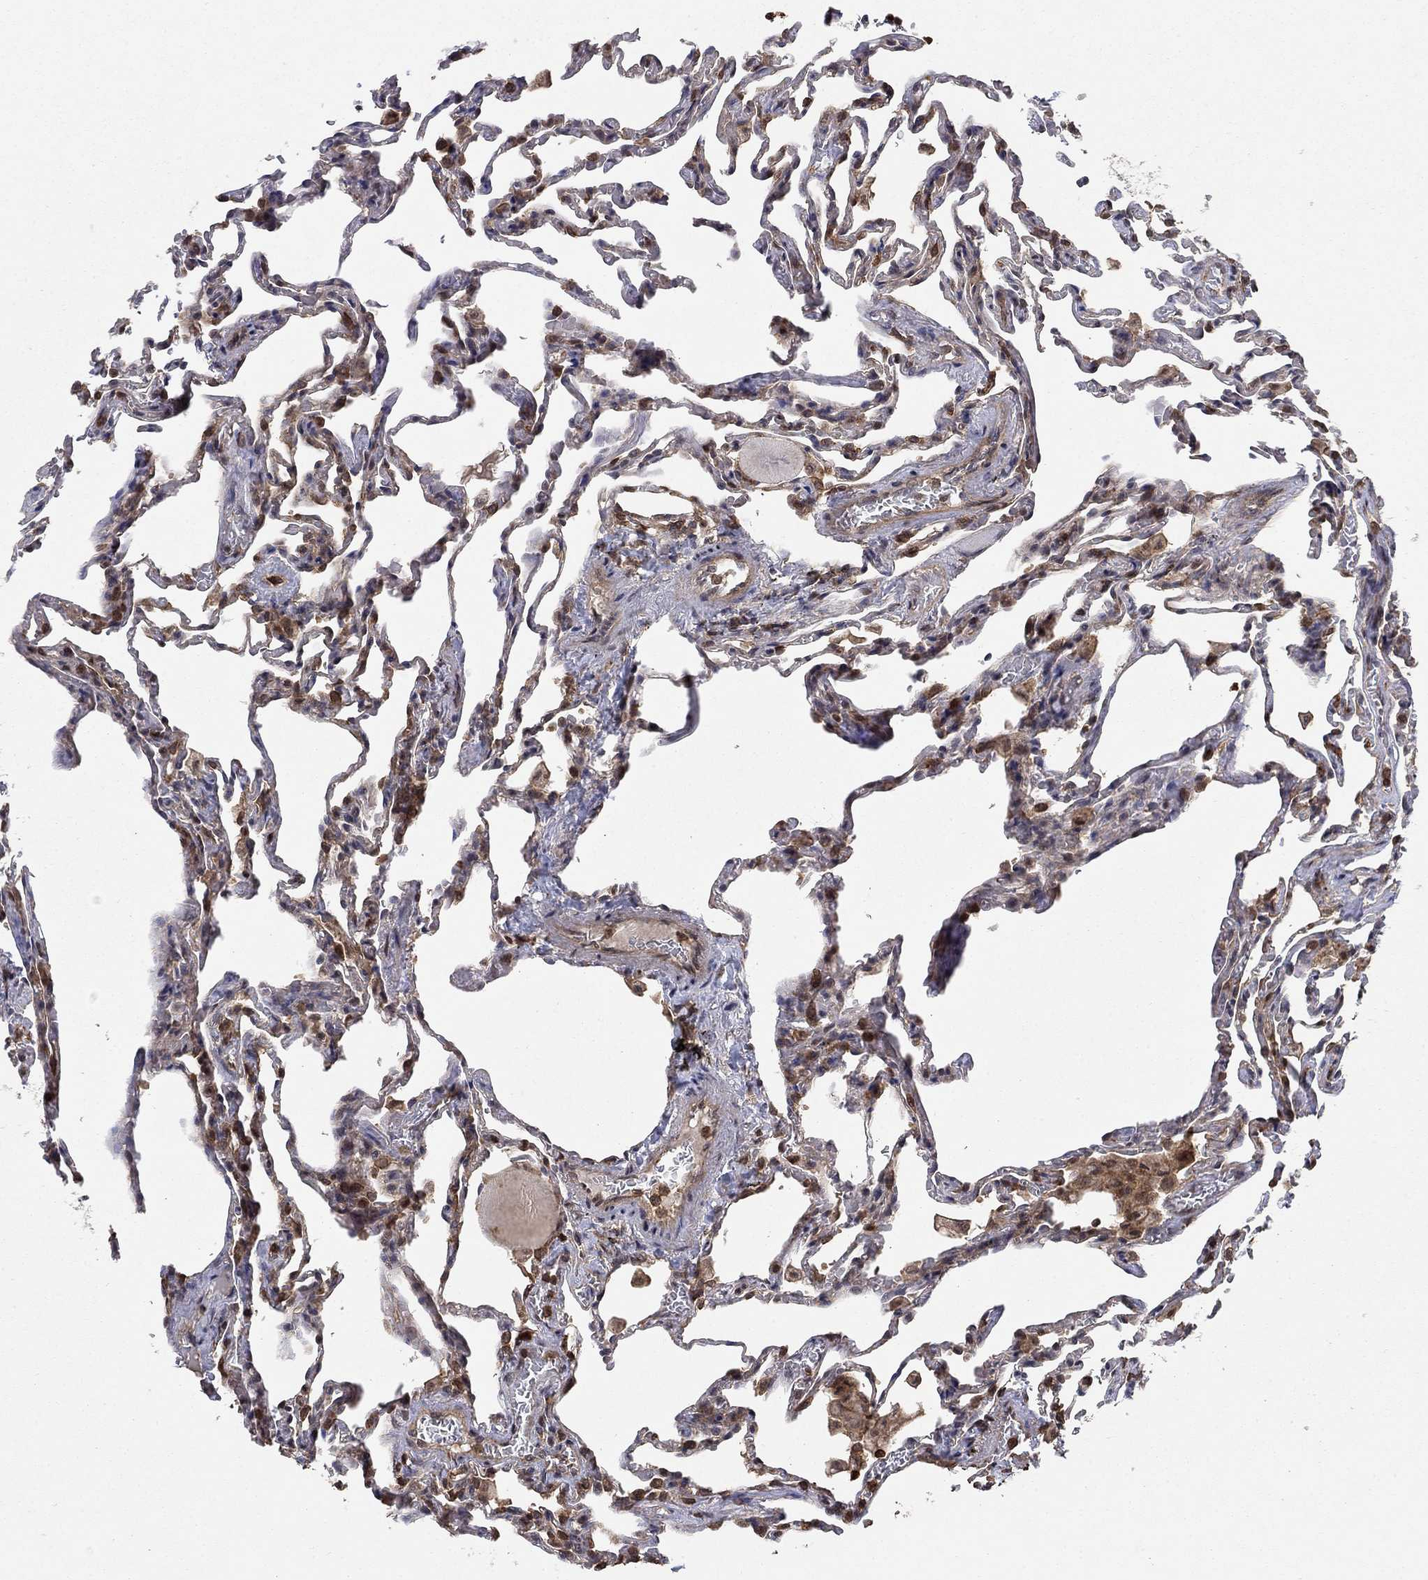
{"staining": {"intensity": "moderate", "quantity": "25%-75%", "location": "cytoplasmic/membranous,nuclear"}, "tissue": "lung", "cell_type": "Alveolar cells", "image_type": "normal", "snomed": [{"axis": "morphology", "description": "Normal tissue, NOS"}, {"axis": "topography", "description": "Lung"}], "caption": "Immunohistochemical staining of benign human lung displays medium levels of moderate cytoplasmic/membranous,nuclear positivity in approximately 25%-75% of alveolar cells. (Brightfield microscopy of DAB IHC at high magnification).", "gene": "CCDC66", "patient": {"sex": "female", "age": 43}}